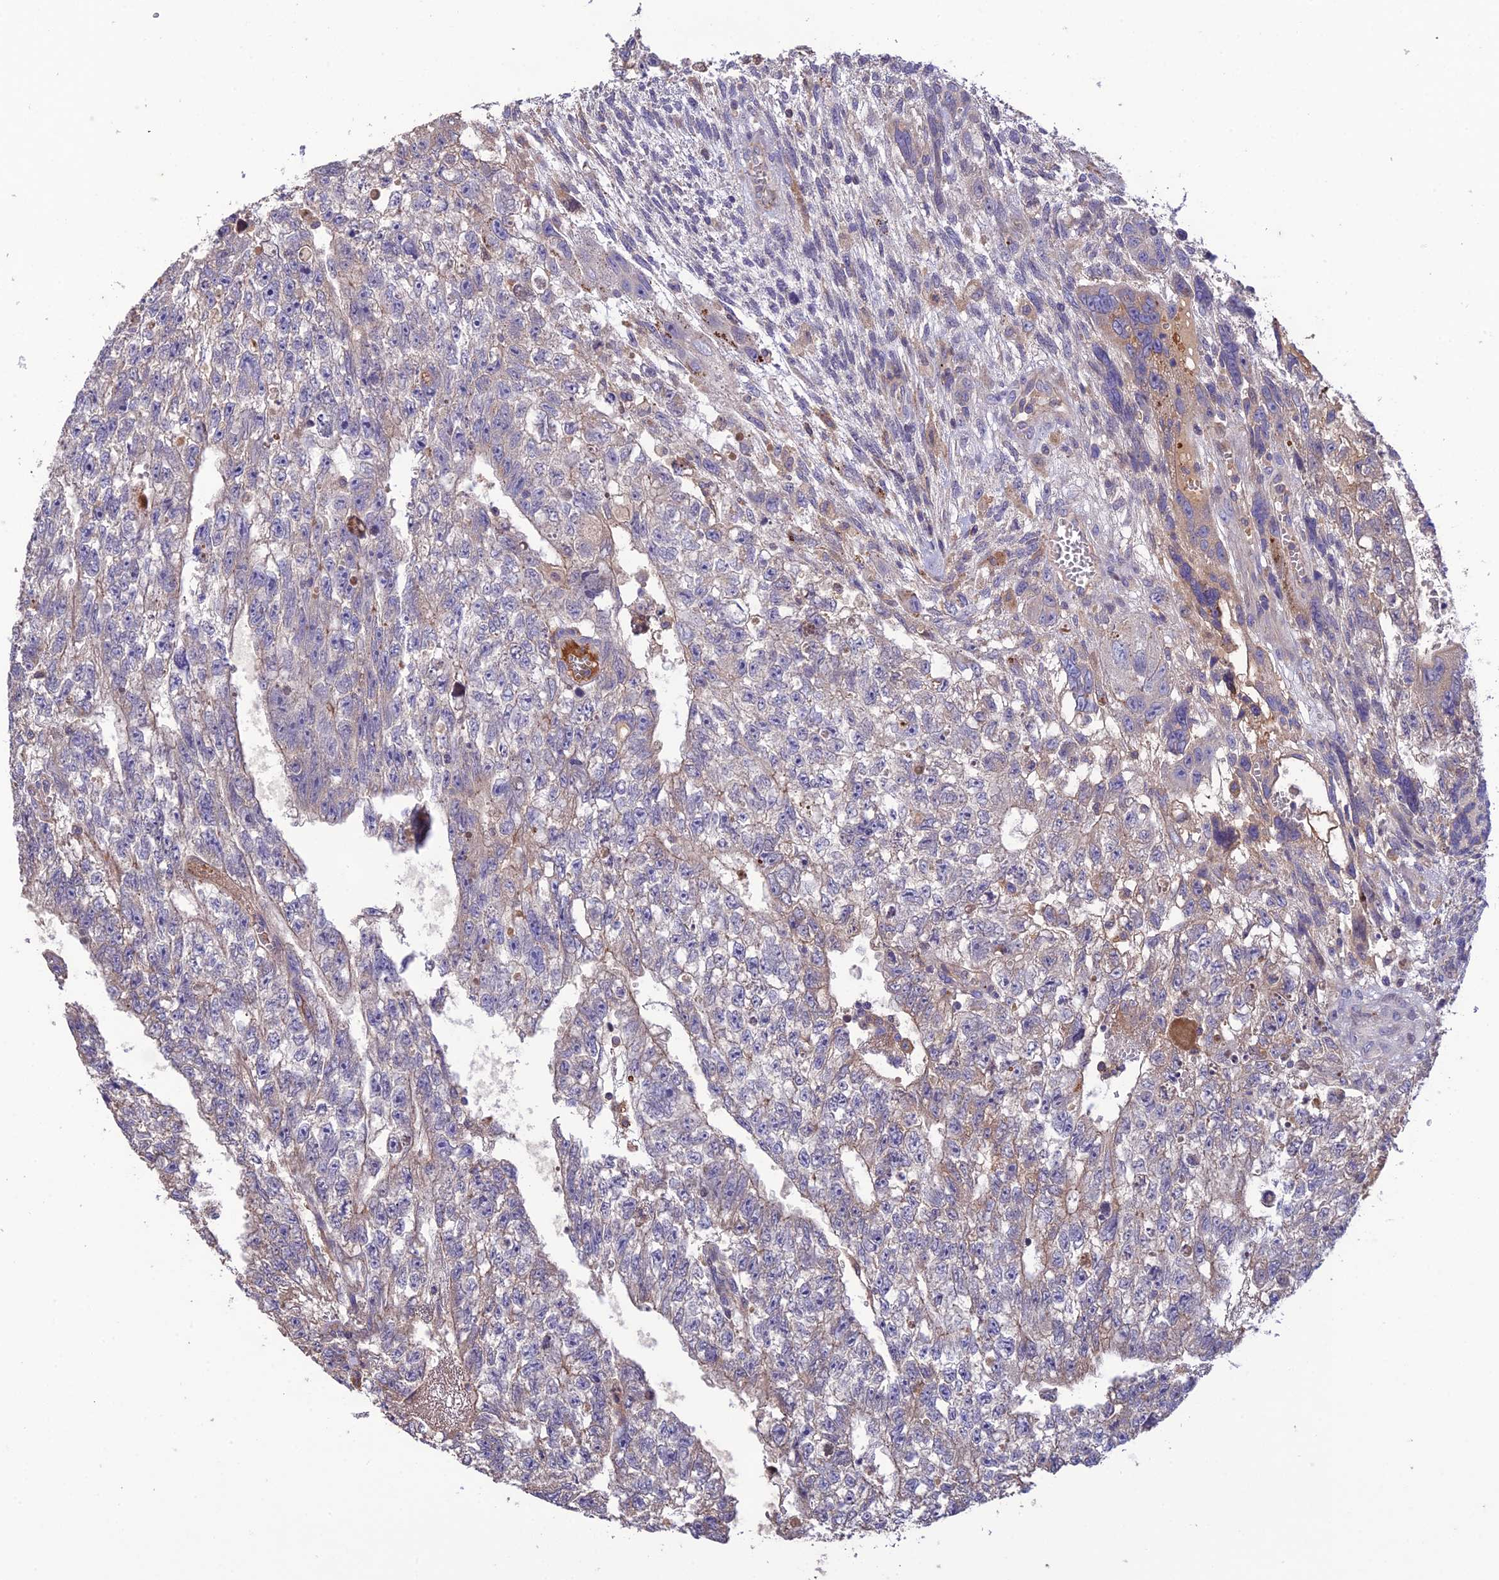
{"staining": {"intensity": "weak", "quantity": "<25%", "location": "cytoplasmic/membranous"}, "tissue": "testis cancer", "cell_type": "Tumor cells", "image_type": "cancer", "snomed": [{"axis": "morphology", "description": "Carcinoma, Embryonal, NOS"}, {"axis": "topography", "description": "Testis"}], "caption": "Tumor cells are negative for protein expression in human embryonal carcinoma (testis).", "gene": "MIOS", "patient": {"sex": "male", "age": 26}}